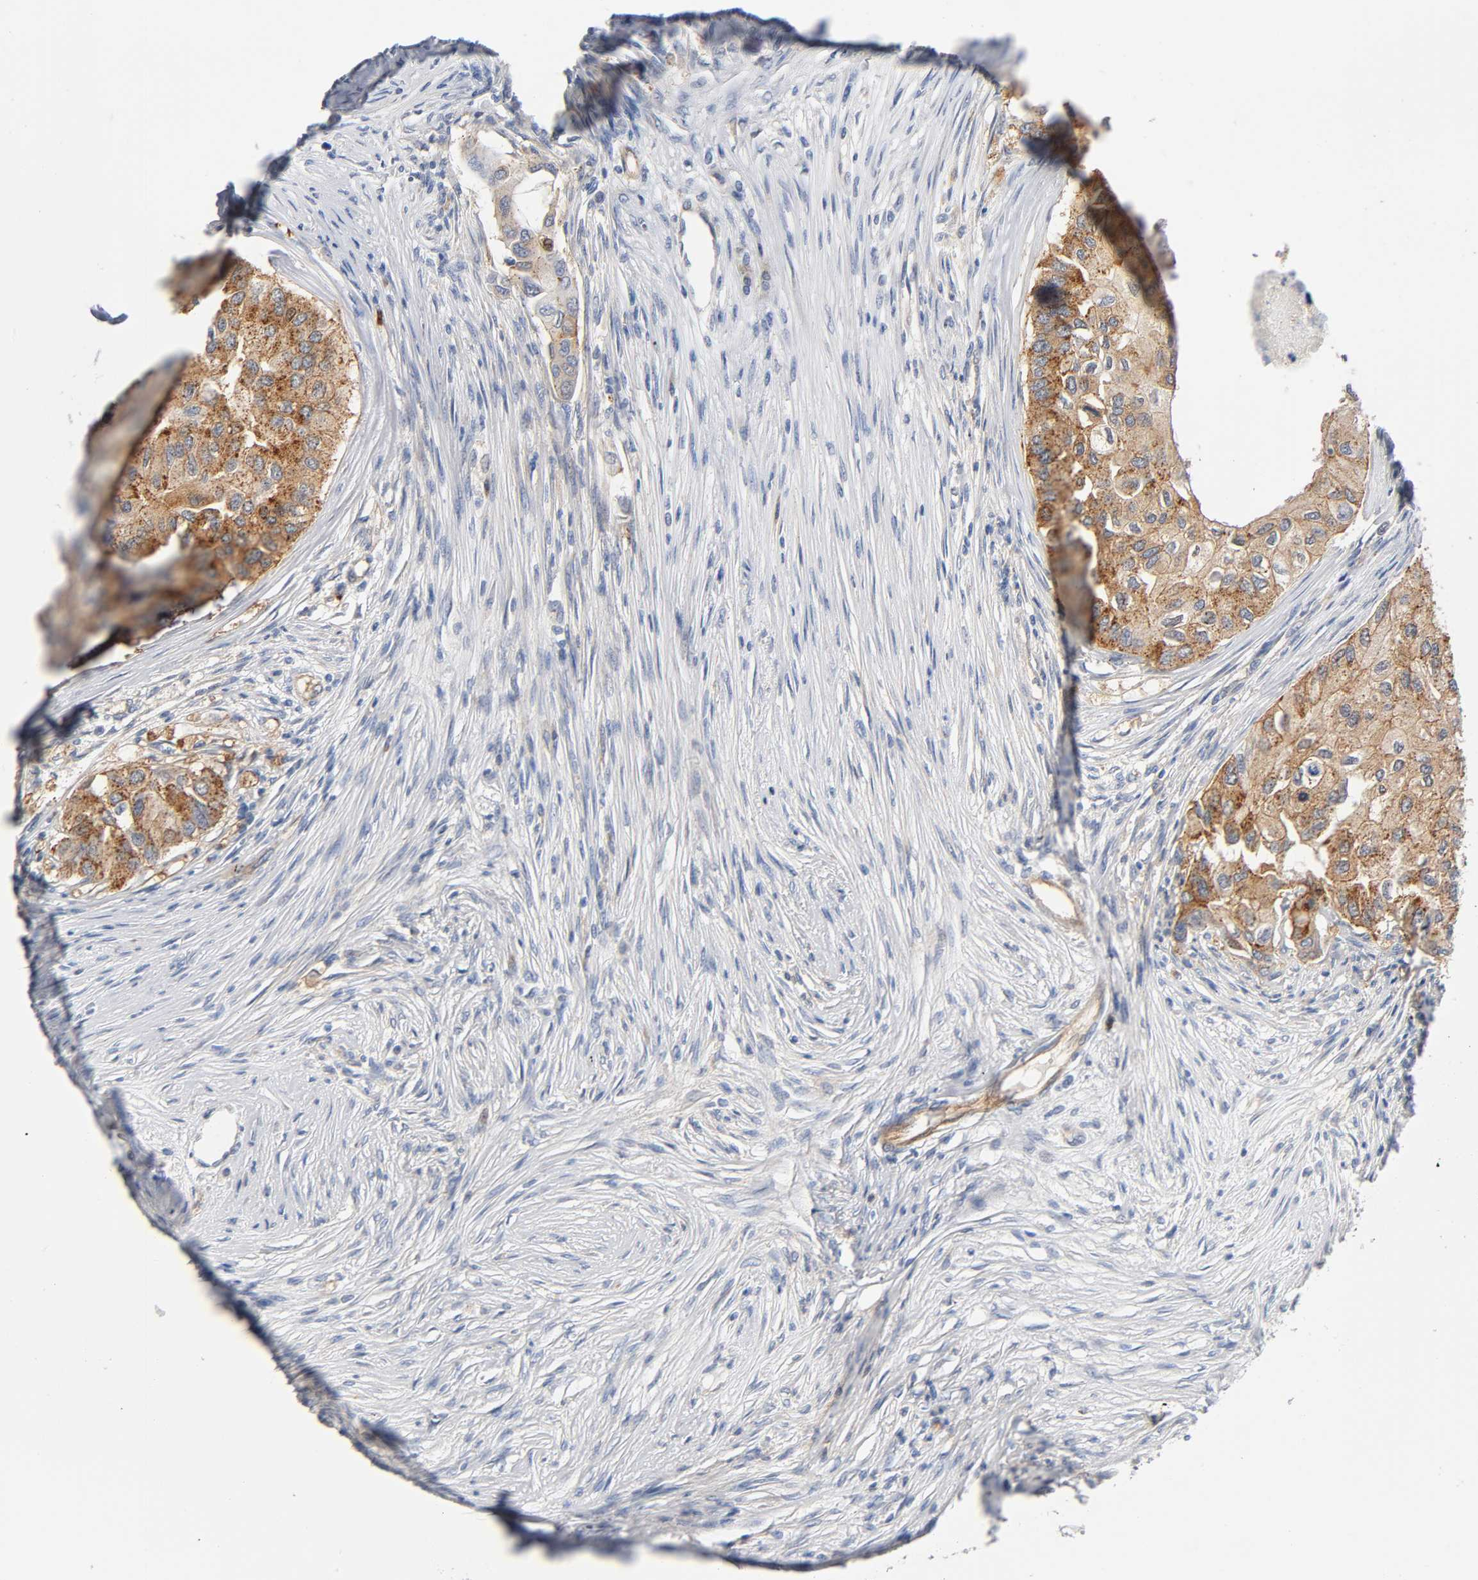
{"staining": {"intensity": "moderate", "quantity": ">75%", "location": "cytoplasmic/membranous"}, "tissue": "breast cancer", "cell_type": "Tumor cells", "image_type": "cancer", "snomed": [{"axis": "morphology", "description": "Normal tissue, NOS"}, {"axis": "morphology", "description": "Duct carcinoma"}, {"axis": "topography", "description": "Breast"}], "caption": "Tumor cells show medium levels of moderate cytoplasmic/membranous staining in approximately >75% of cells in breast cancer (intraductal carcinoma).", "gene": "CD2AP", "patient": {"sex": "female", "age": 49}}